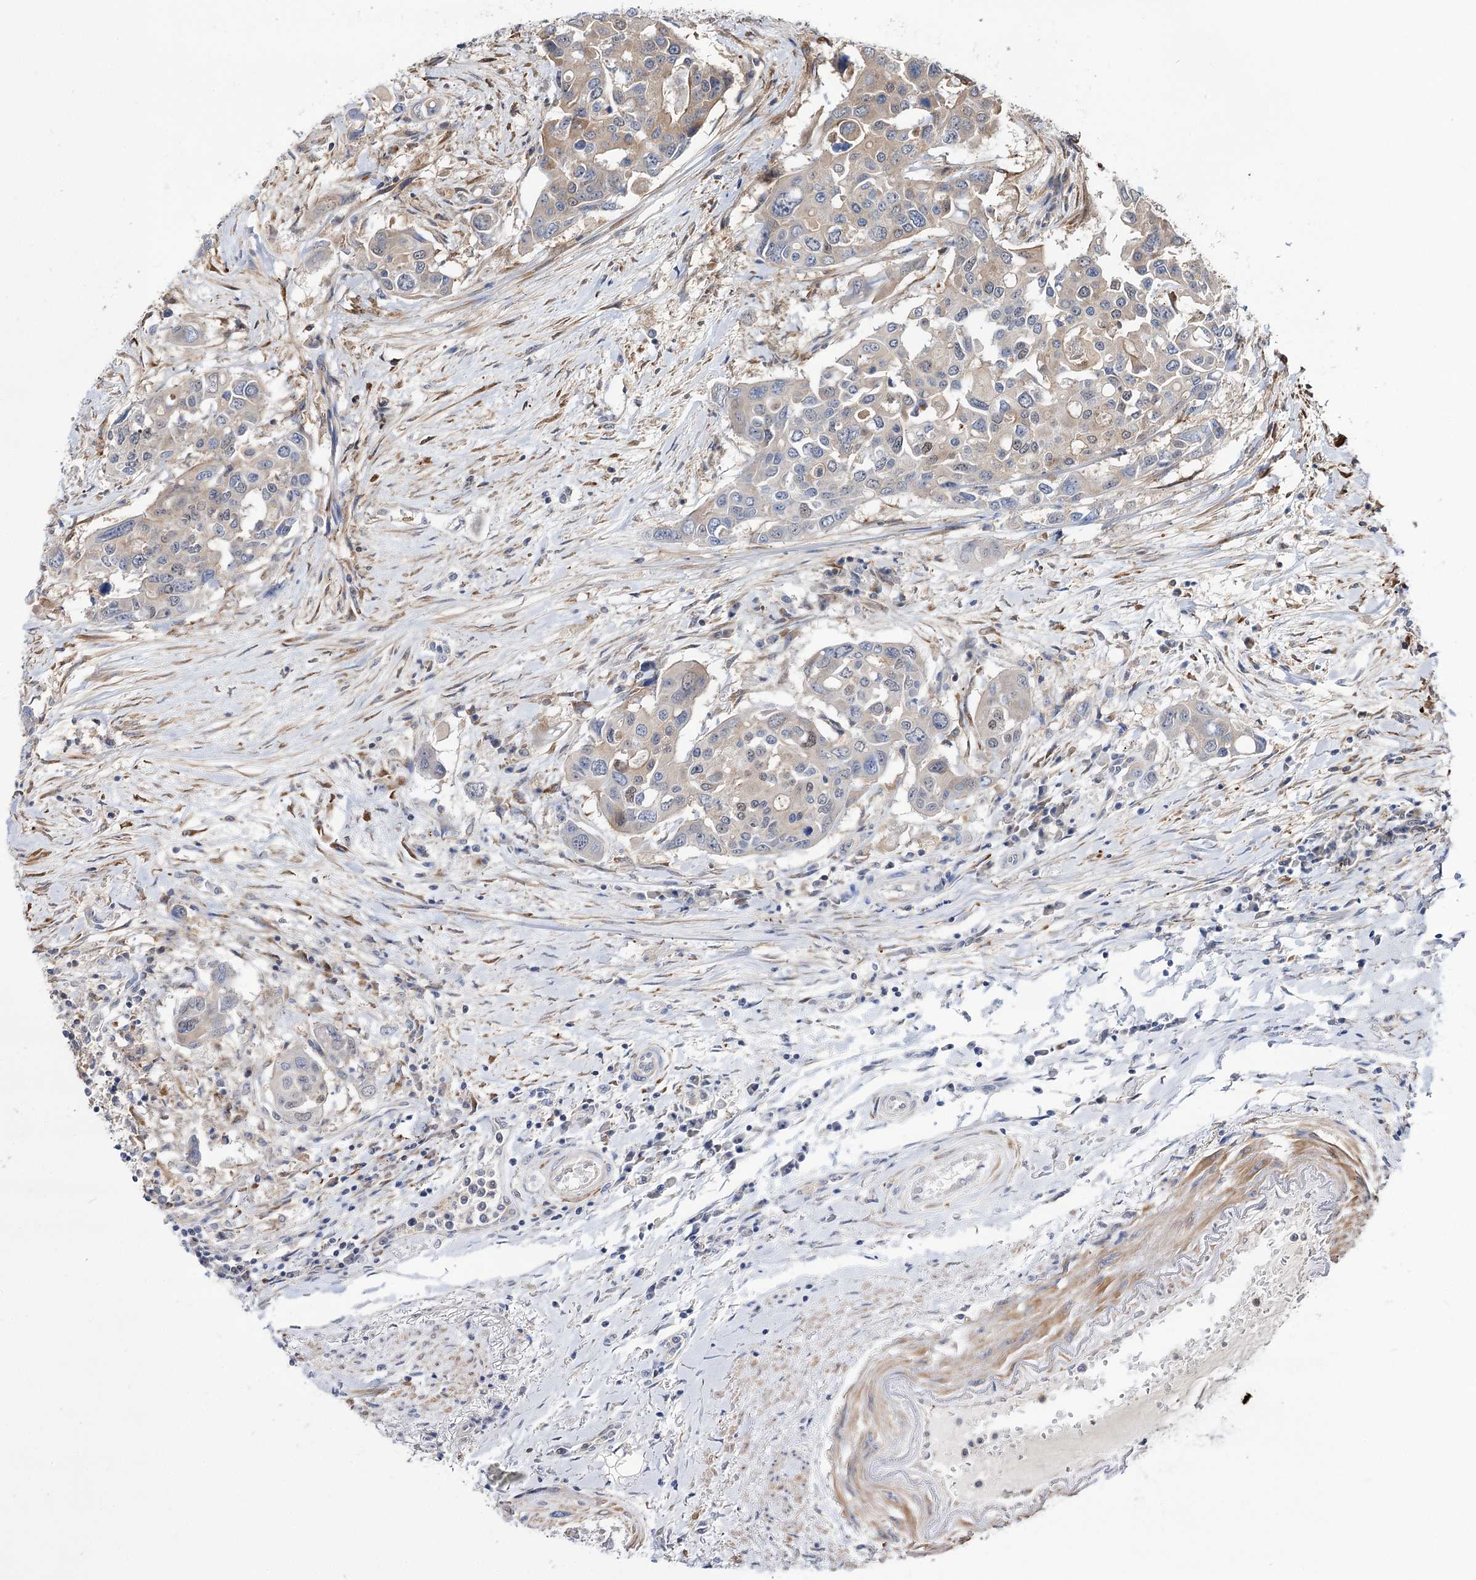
{"staining": {"intensity": "weak", "quantity": "<25%", "location": "cytoplasmic/membranous"}, "tissue": "colorectal cancer", "cell_type": "Tumor cells", "image_type": "cancer", "snomed": [{"axis": "morphology", "description": "Adenocarcinoma, NOS"}, {"axis": "topography", "description": "Colon"}], "caption": "DAB (3,3'-diaminobenzidine) immunohistochemical staining of colorectal adenocarcinoma displays no significant staining in tumor cells. Brightfield microscopy of IHC stained with DAB (3,3'-diaminobenzidine) (brown) and hematoxylin (blue), captured at high magnification.", "gene": "DPP3", "patient": {"sex": "male", "age": 77}}